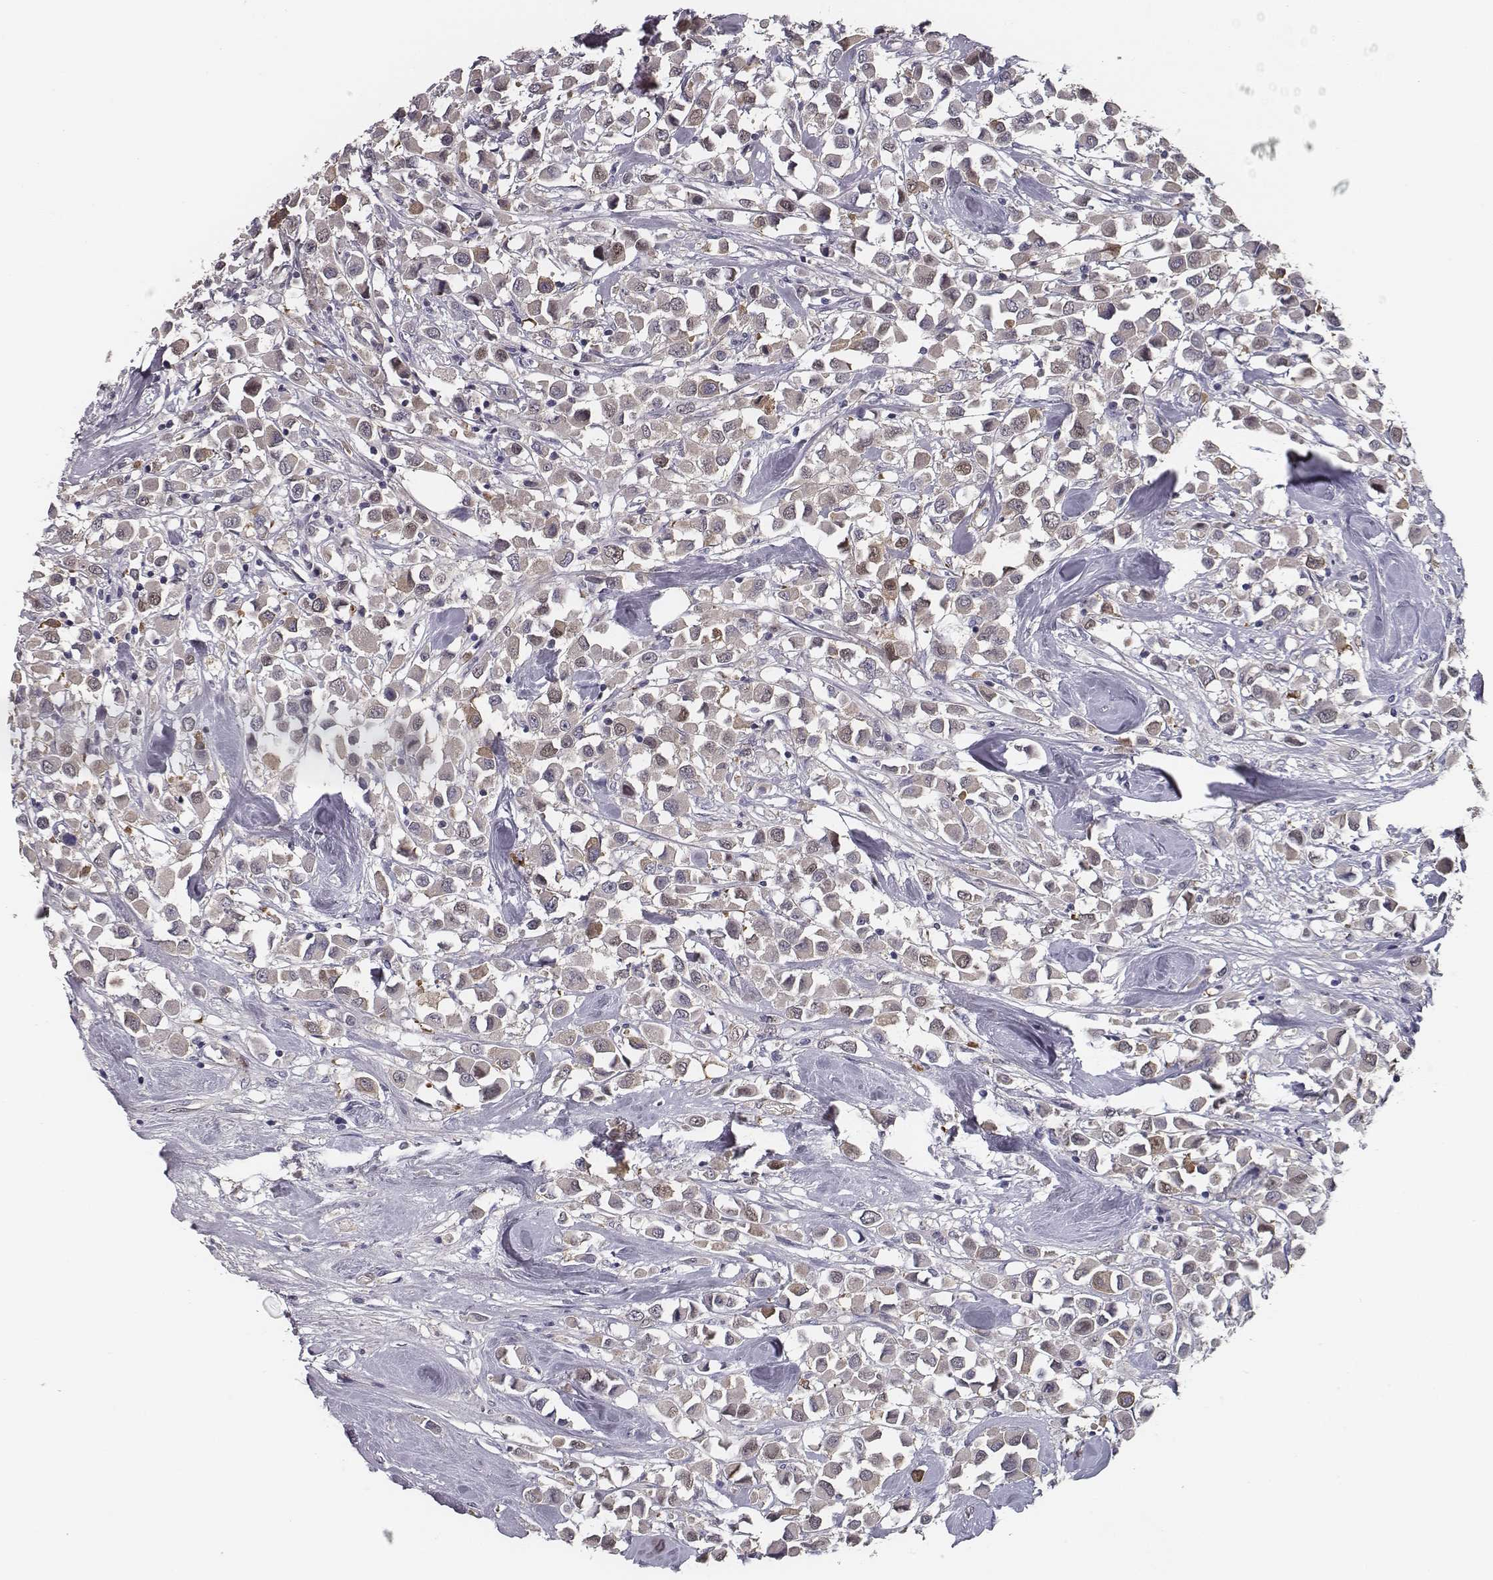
{"staining": {"intensity": "negative", "quantity": "none", "location": "none"}, "tissue": "breast cancer", "cell_type": "Tumor cells", "image_type": "cancer", "snomed": [{"axis": "morphology", "description": "Duct carcinoma"}, {"axis": "topography", "description": "Breast"}], "caption": "DAB (3,3'-diaminobenzidine) immunohistochemical staining of human breast intraductal carcinoma displays no significant expression in tumor cells.", "gene": "ISYNA1", "patient": {"sex": "female", "age": 61}}